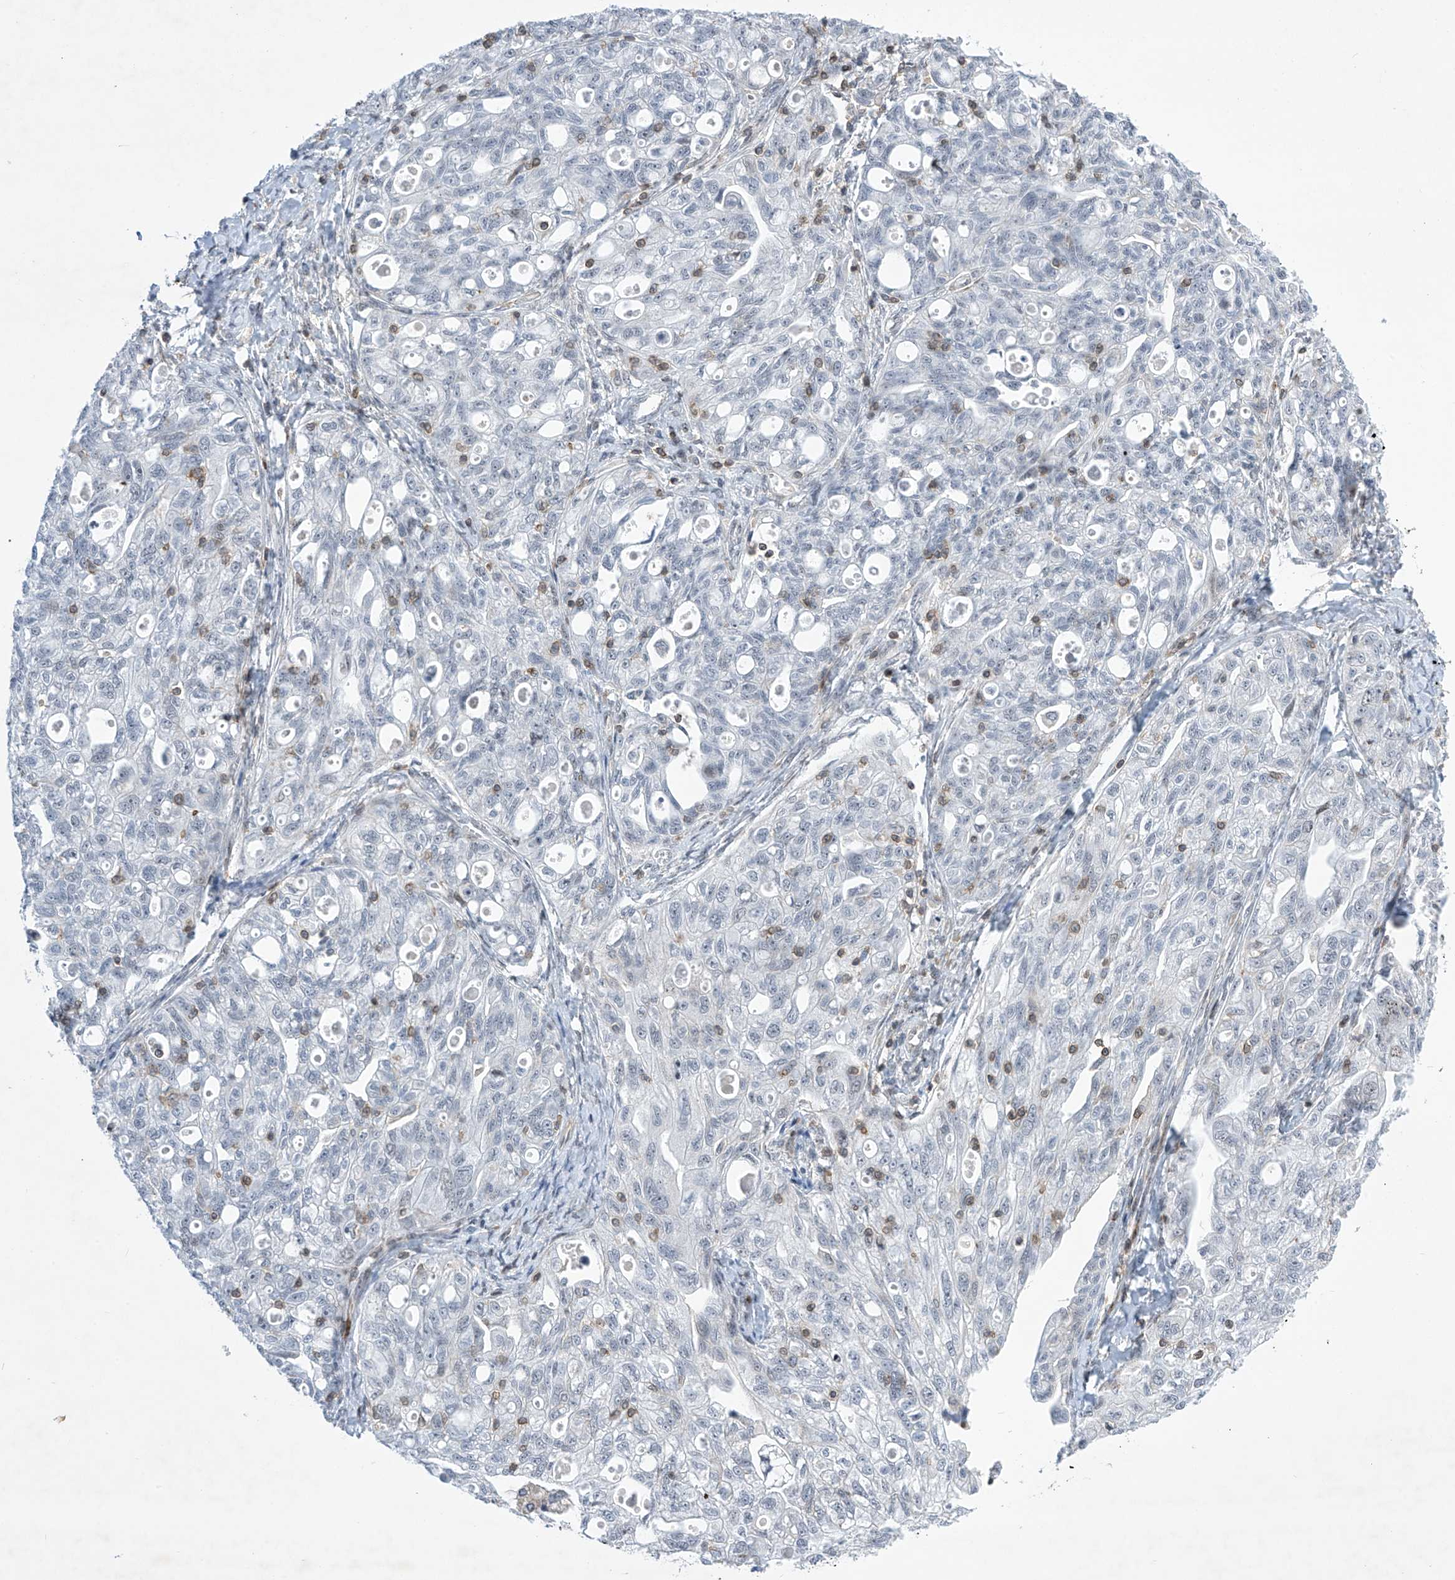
{"staining": {"intensity": "negative", "quantity": "none", "location": "none"}, "tissue": "ovarian cancer", "cell_type": "Tumor cells", "image_type": "cancer", "snomed": [{"axis": "morphology", "description": "Carcinoma, NOS"}, {"axis": "morphology", "description": "Cystadenocarcinoma, serous, NOS"}, {"axis": "topography", "description": "Ovary"}], "caption": "The photomicrograph reveals no significant staining in tumor cells of ovarian cancer.", "gene": "MSL3", "patient": {"sex": "female", "age": 69}}